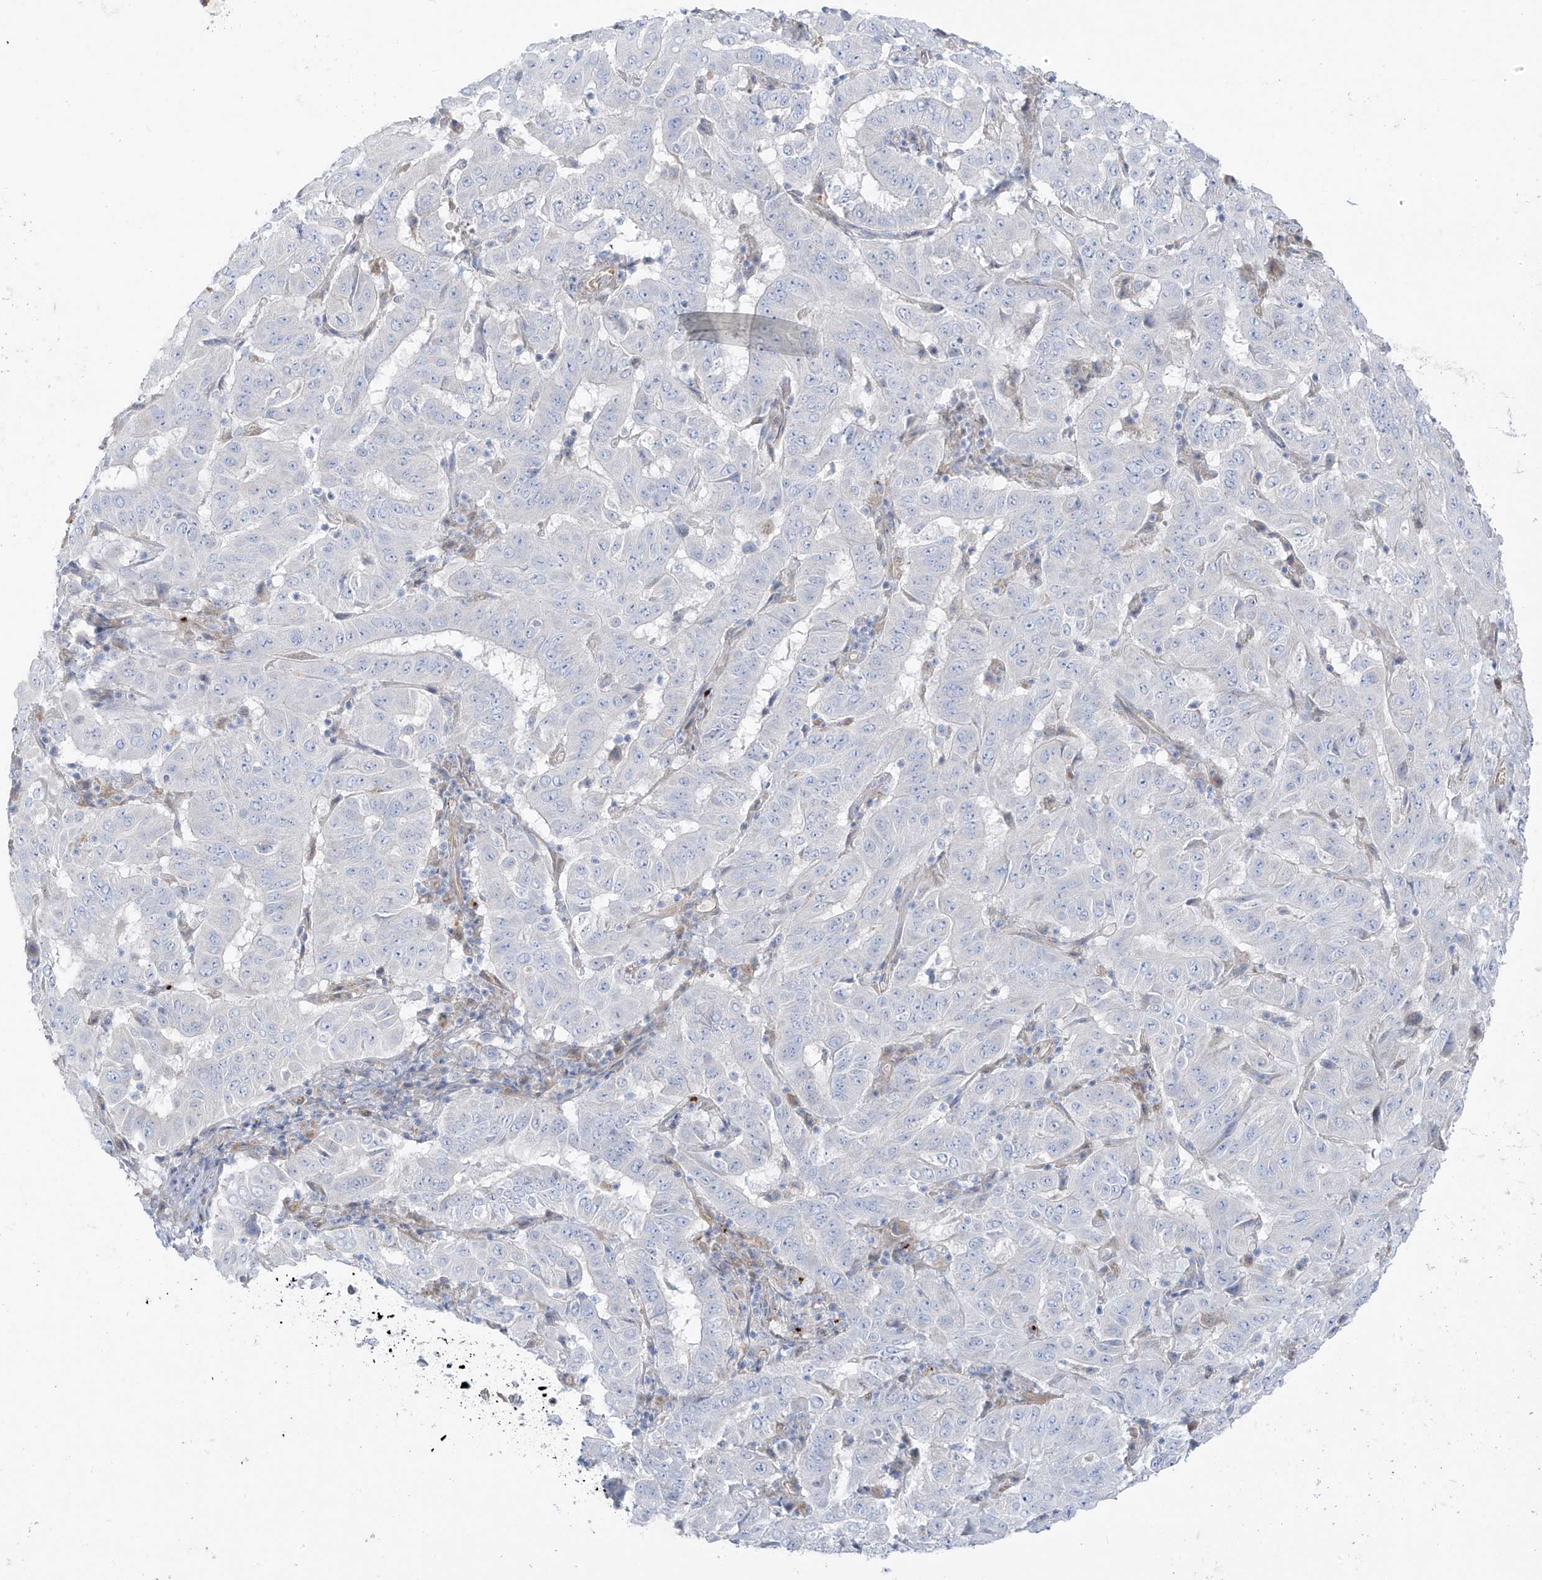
{"staining": {"intensity": "negative", "quantity": "none", "location": "none"}, "tissue": "pancreatic cancer", "cell_type": "Tumor cells", "image_type": "cancer", "snomed": [{"axis": "morphology", "description": "Adenocarcinoma, NOS"}, {"axis": "topography", "description": "Pancreas"}], "caption": "The photomicrograph reveals no staining of tumor cells in pancreatic adenocarcinoma. Brightfield microscopy of IHC stained with DAB (brown) and hematoxylin (blue), captured at high magnification.", "gene": "TAL2", "patient": {"sex": "male", "age": 63}}